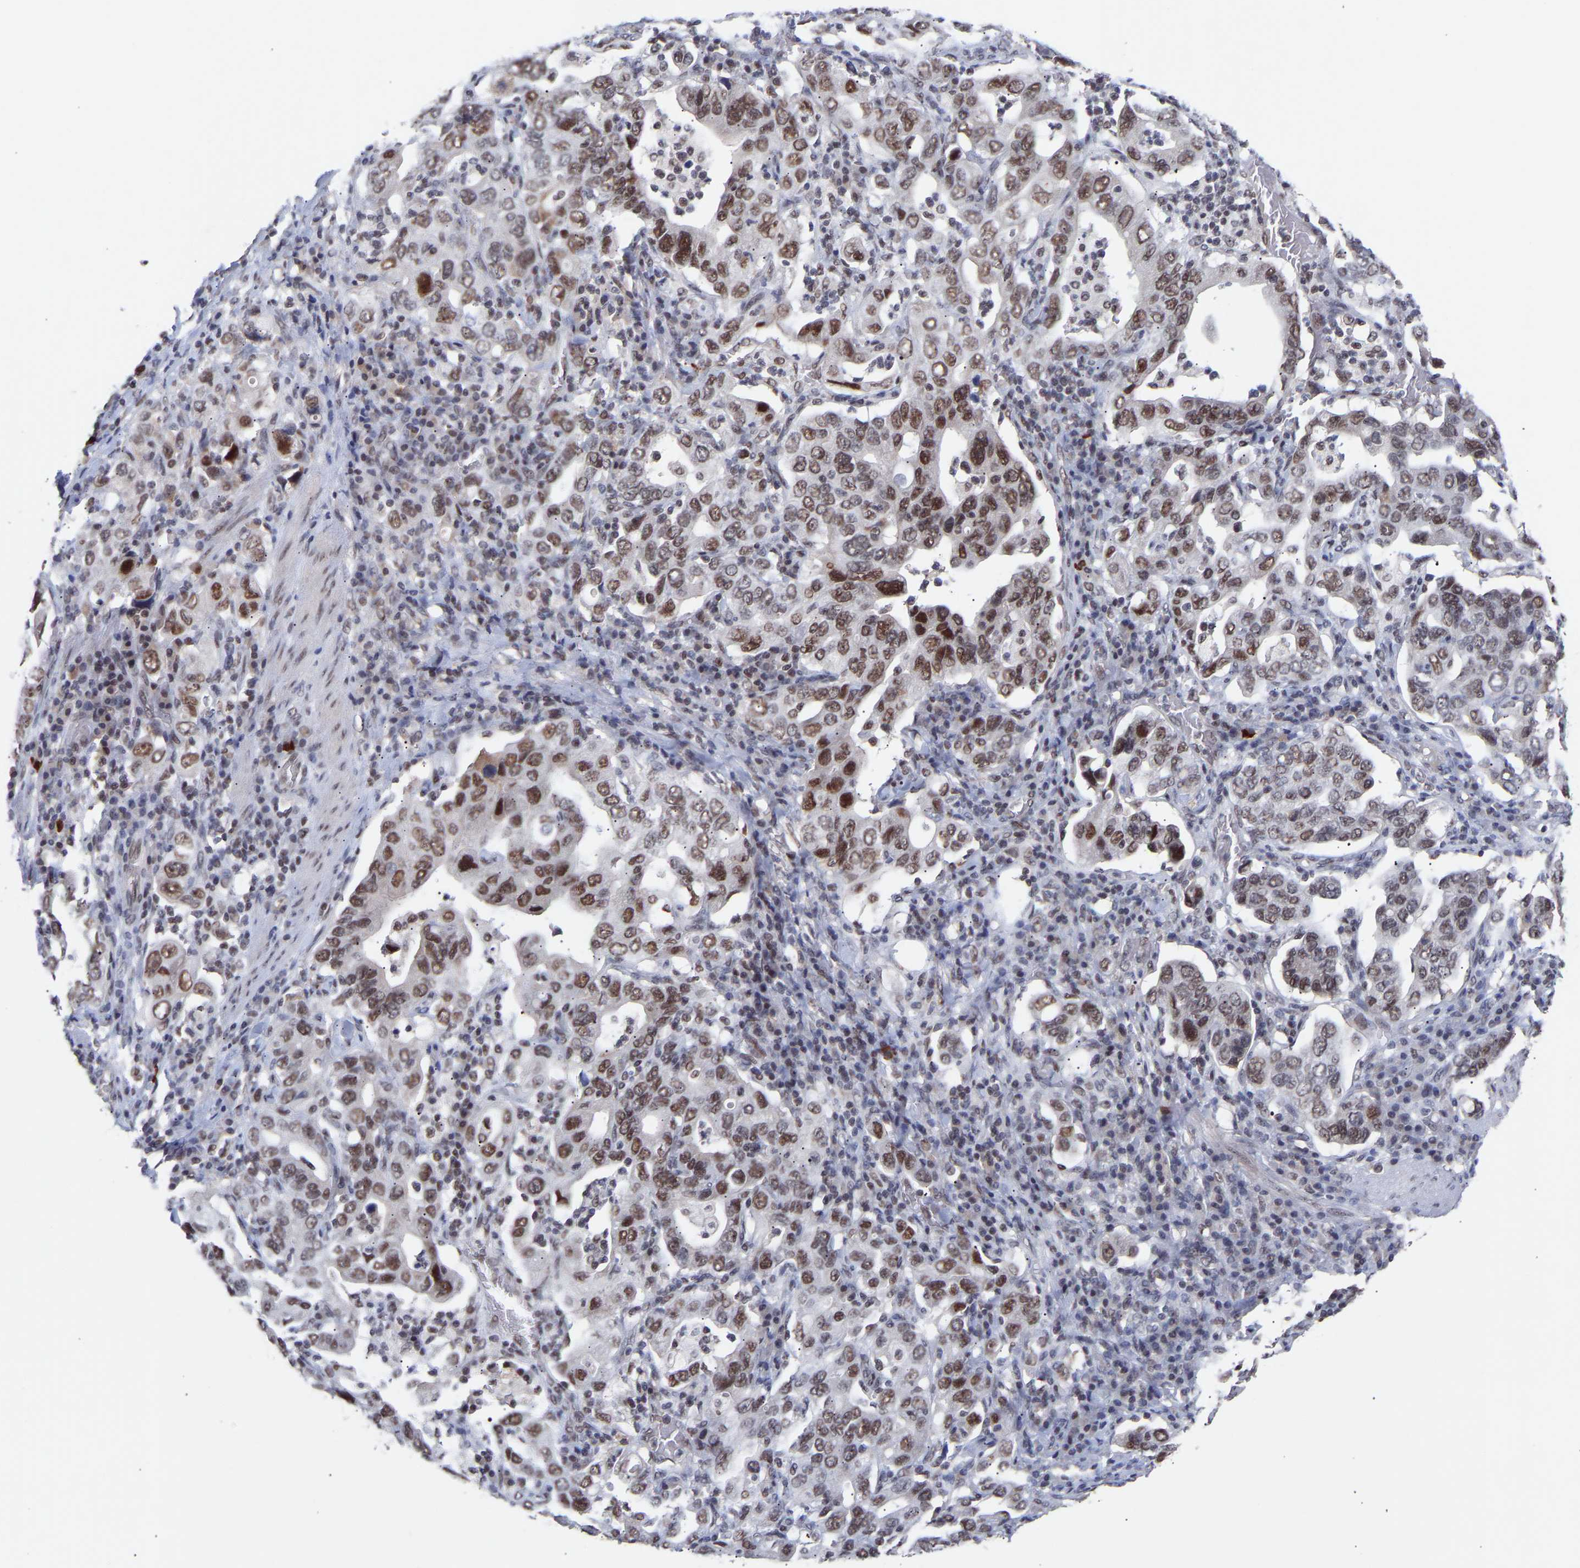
{"staining": {"intensity": "strong", "quantity": ">75%", "location": "nuclear"}, "tissue": "stomach cancer", "cell_type": "Tumor cells", "image_type": "cancer", "snomed": [{"axis": "morphology", "description": "Adenocarcinoma, NOS"}, {"axis": "topography", "description": "Stomach, upper"}], "caption": "The micrograph demonstrates immunohistochemical staining of adenocarcinoma (stomach). There is strong nuclear expression is present in approximately >75% of tumor cells.", "gene": "RBM15", "patient": {"sex": "male", "age": 62}}